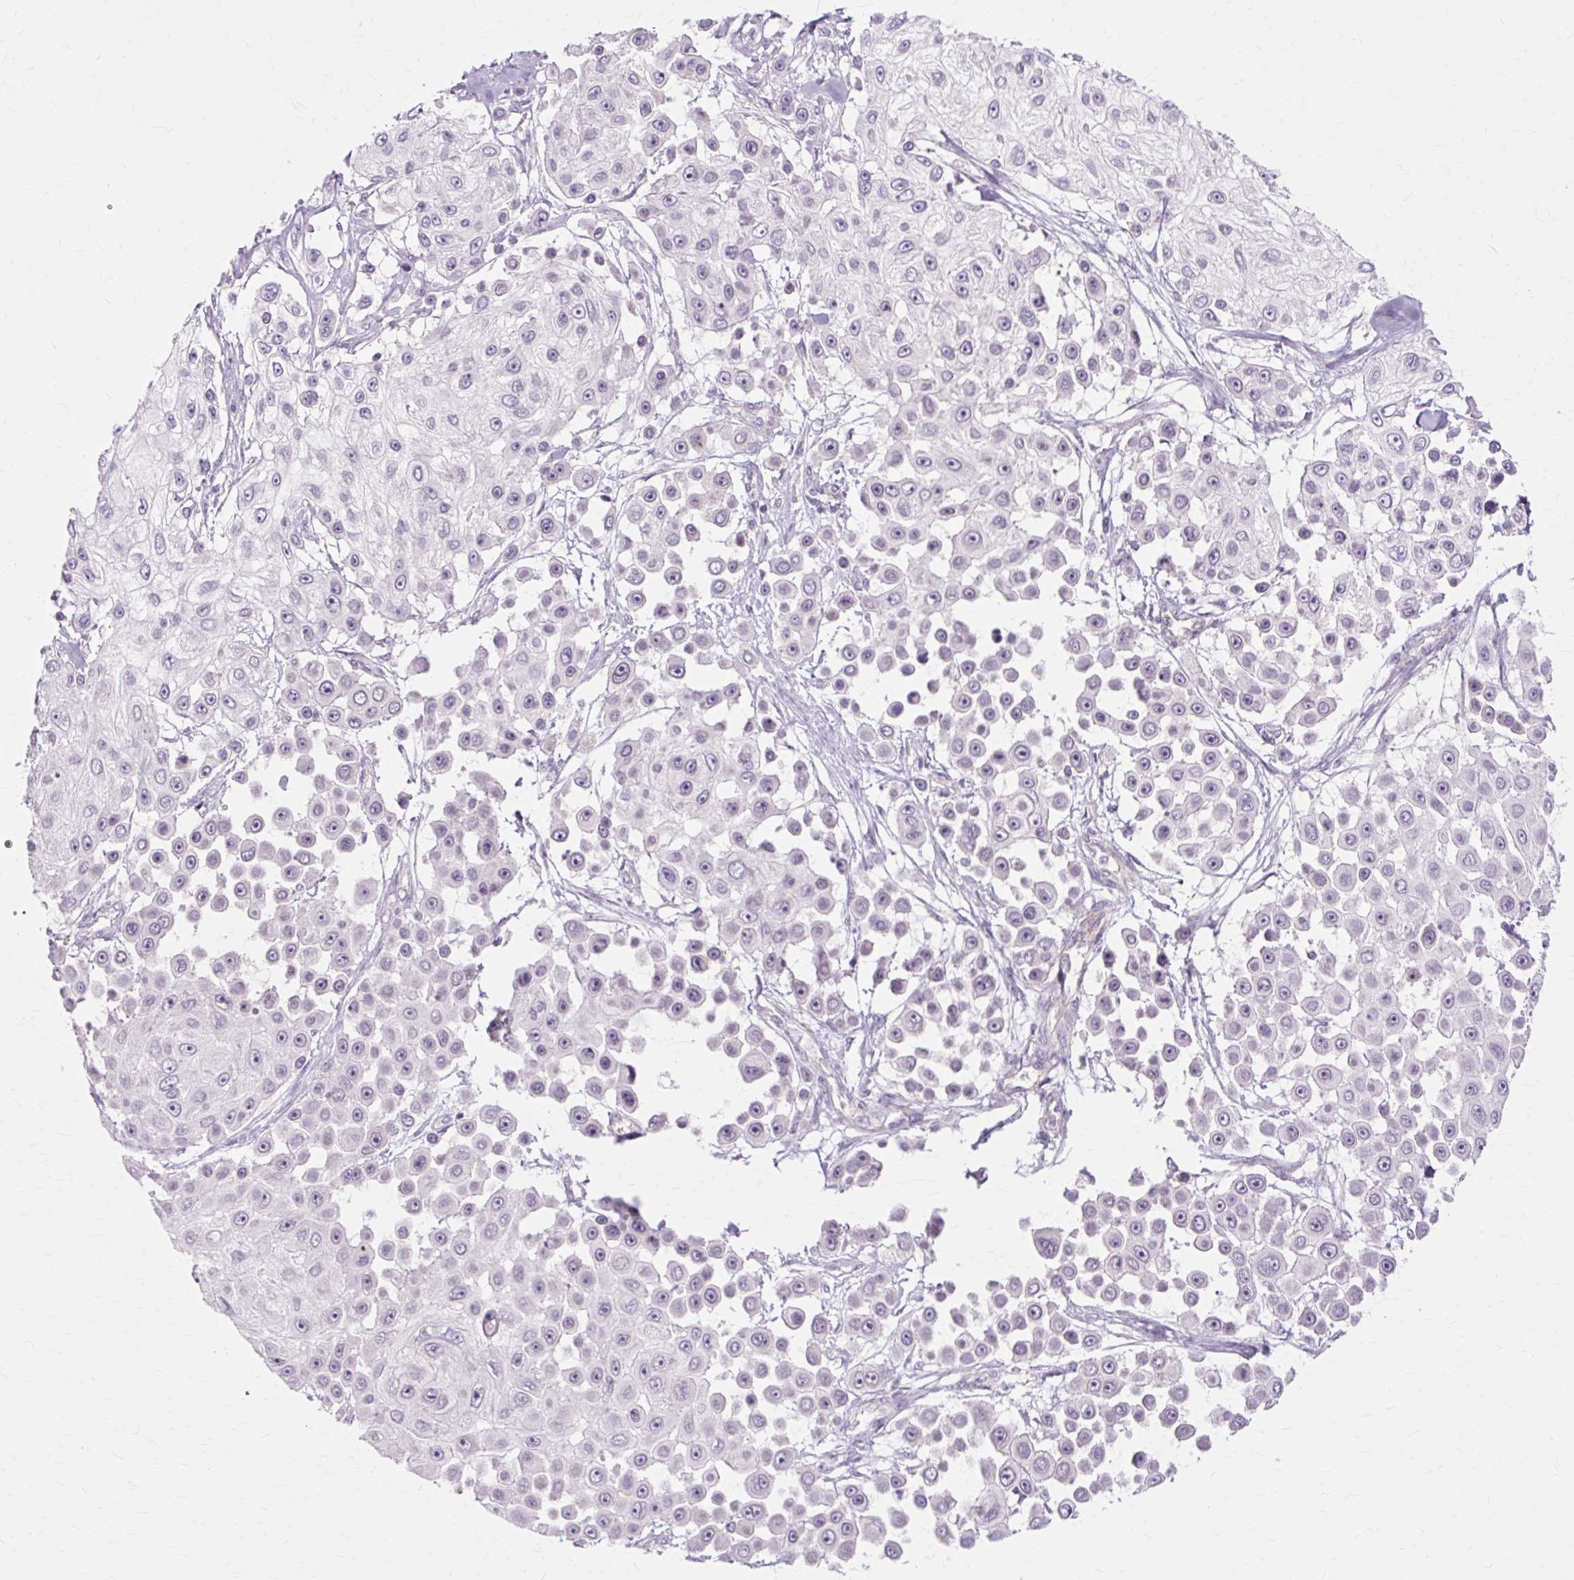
{"staining": {"intensity": "negative", "quantity": "none", "location": "none"}, "tissue": "skin cancer", "cell_type": "Tumor cells", "image_type": "cancer", "snomed": [{"axis": "morphology", "description": "Squamous cell carcinoma, NOS"}, {"axis": "topography", "description": "Skin"}], "caption": "Tumor cells are negative for protein expression in human squamous cell carcinoma (skin).", "gene": "ZNF35", "patient": {"sex": "male", "age": 67}}